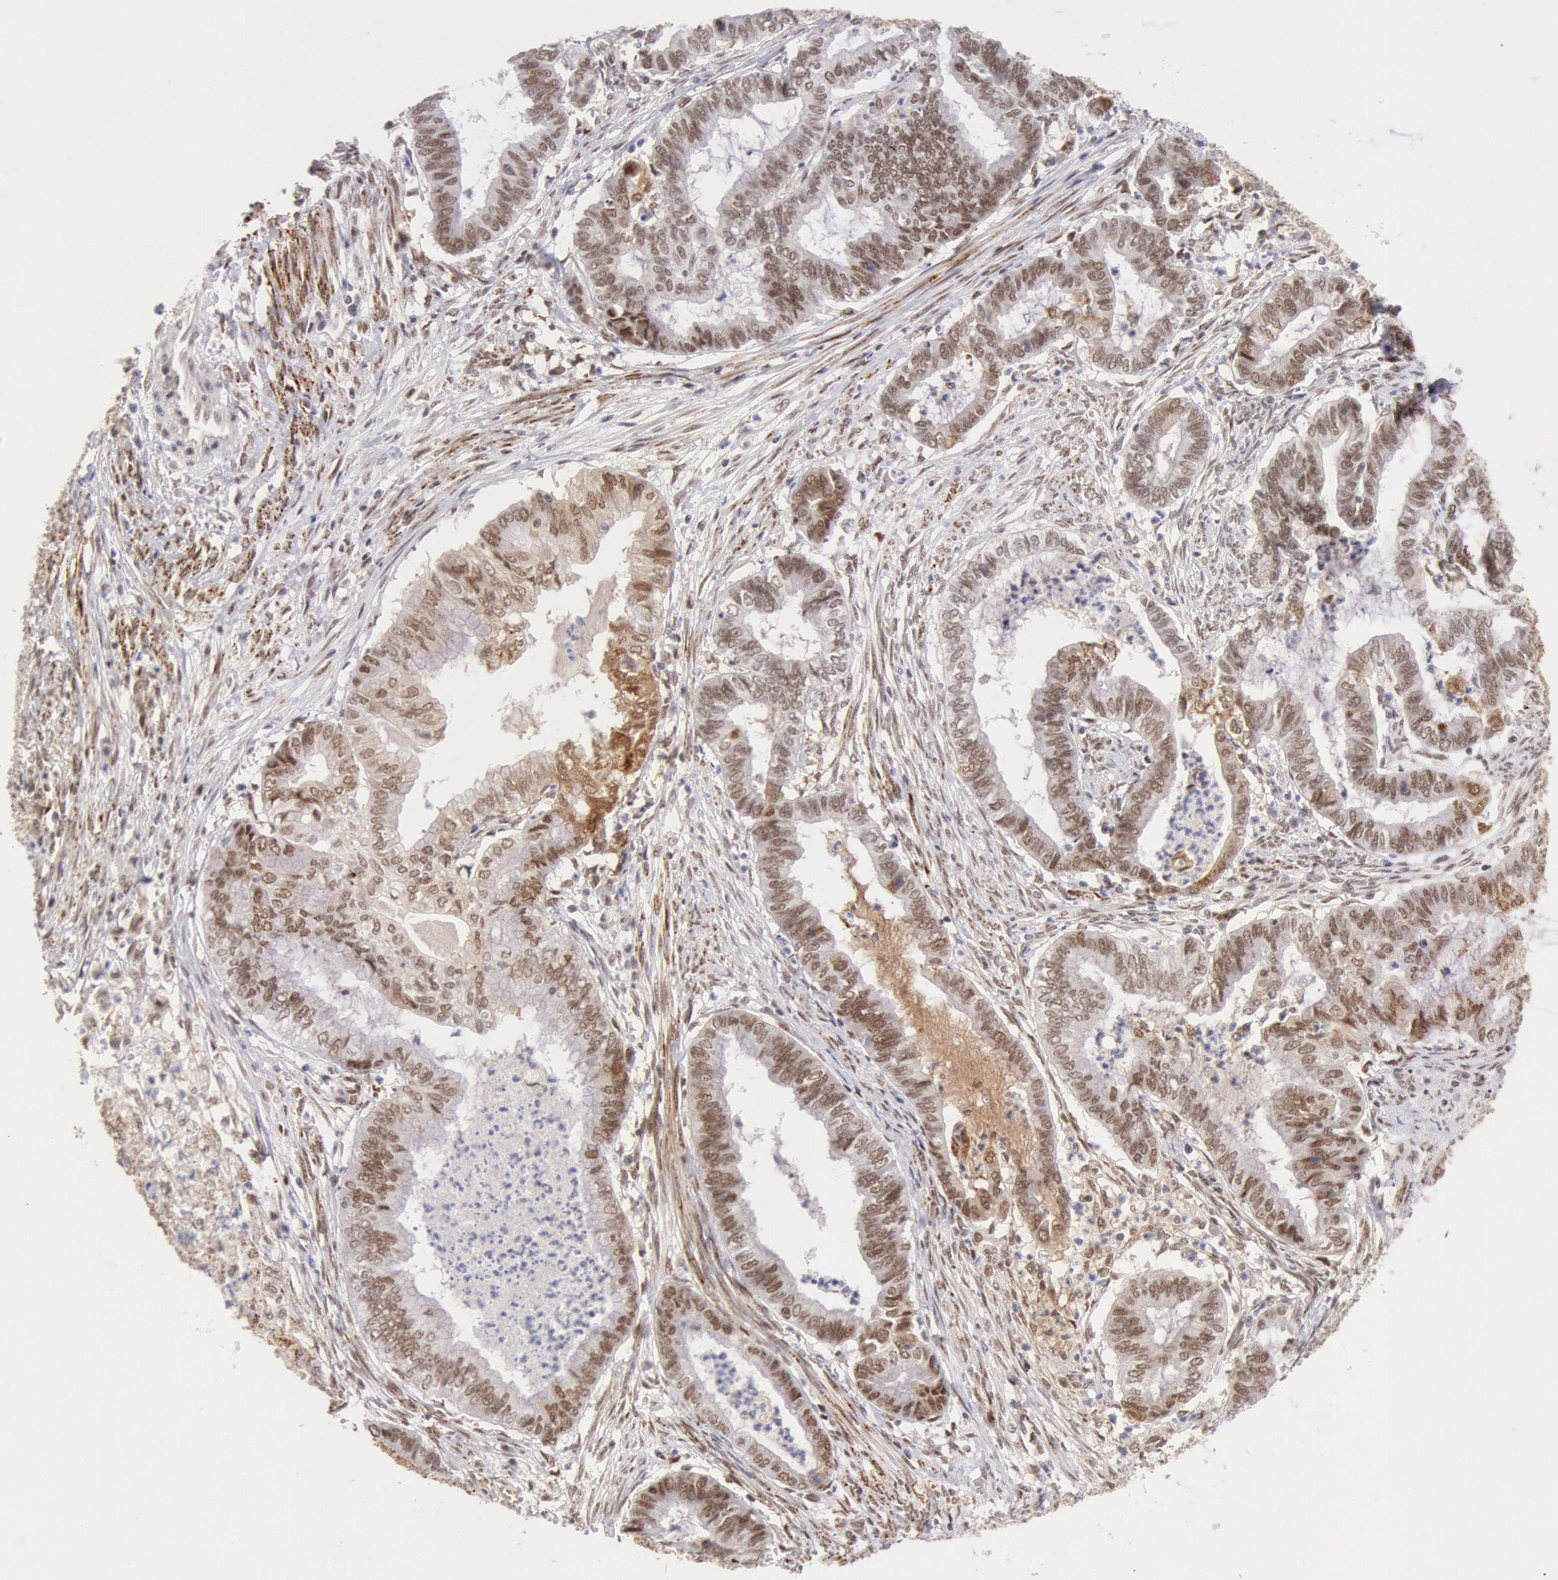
{"staining": {"intensity": "moderate", "quantity": ">75%", "location": "nuclear"}, "tissue": "endometrial cancer", "cell_type": "Tumor cells", "image_type": "cancer", "snomed": [{"axis": "morphology", "description": "Necrosis, NOS"}, {"axis": "morphology", "description": "Adenocarcinoma, NOS"}, {"axis": "topography", "description": "Endometrium"}], "caption": "Immunohistochemical staining of endometrial cancer (adenocarcinoma) shows moderate nuclear protein positivity in about >75% of tumor cells. (Stains: DAB (3,3'-diaminobenzidine) in brown, nuclei in blue, Microscopy: brightfield microscopy at high magnification).", "gene": "CDKN2B", "patient": {"sex": "female", "age": 79}}